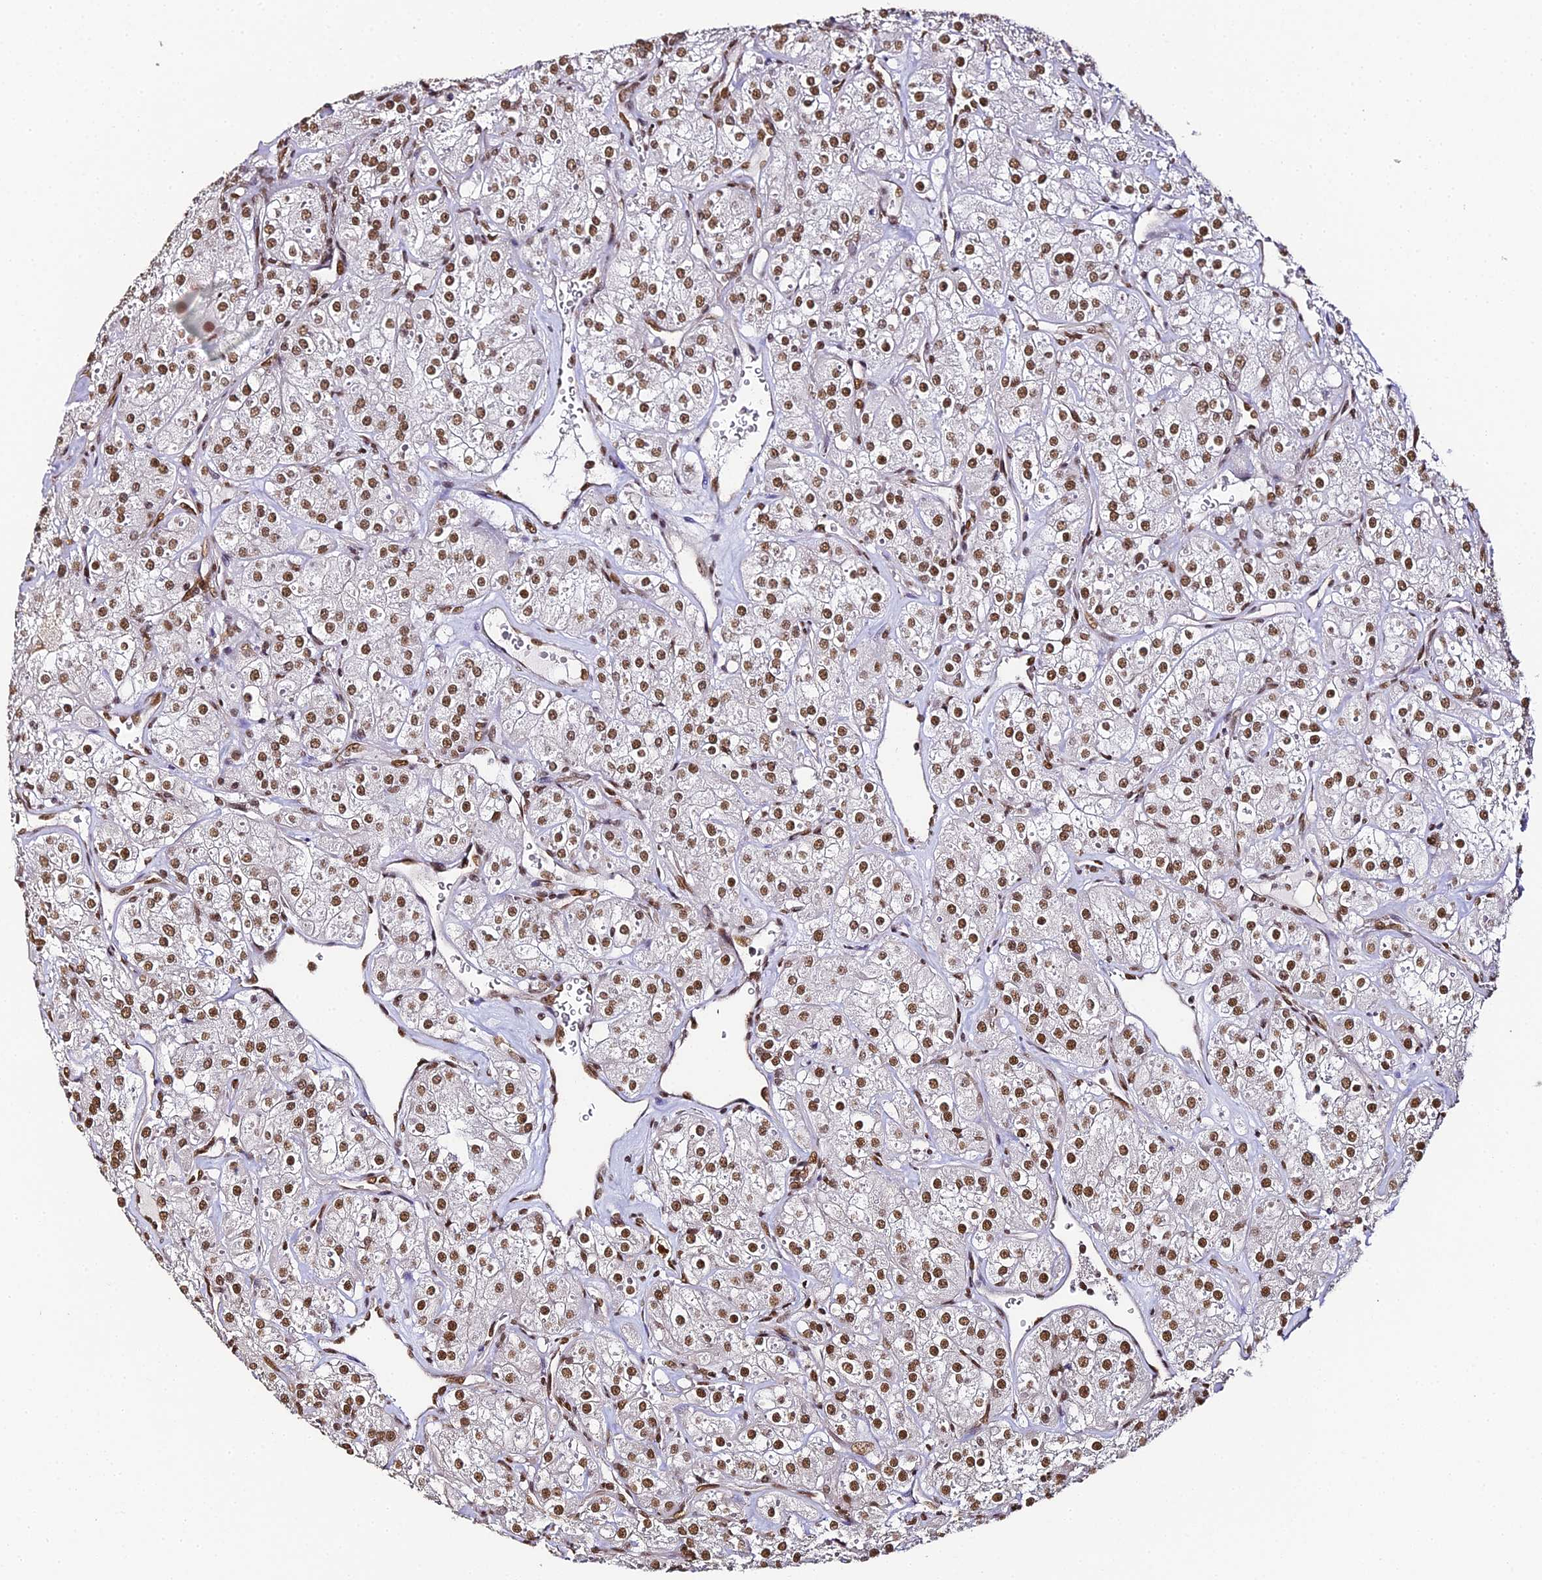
{"staining": {"intensity": "moderate", "quantity": ">75%", "location": "nuclear"}, "tissue": "renal cancer", "cell_type": "Tumor cells", "image_type": "cancer", "snomed": [{"axis": "morphology", "description": "Adenocarcinoma, NOS"}, {"axis": "topography", "description": "Kidney"}], "caption": "The immunohistochemical stain highlights moderate nuclear expression in tumor cells of renal cancer tissue. (Brightfield microscopy of DAB IHC at high magnification).", "gene": "HNRNPA1", "patient": {"sex": "male", "age": 77}}